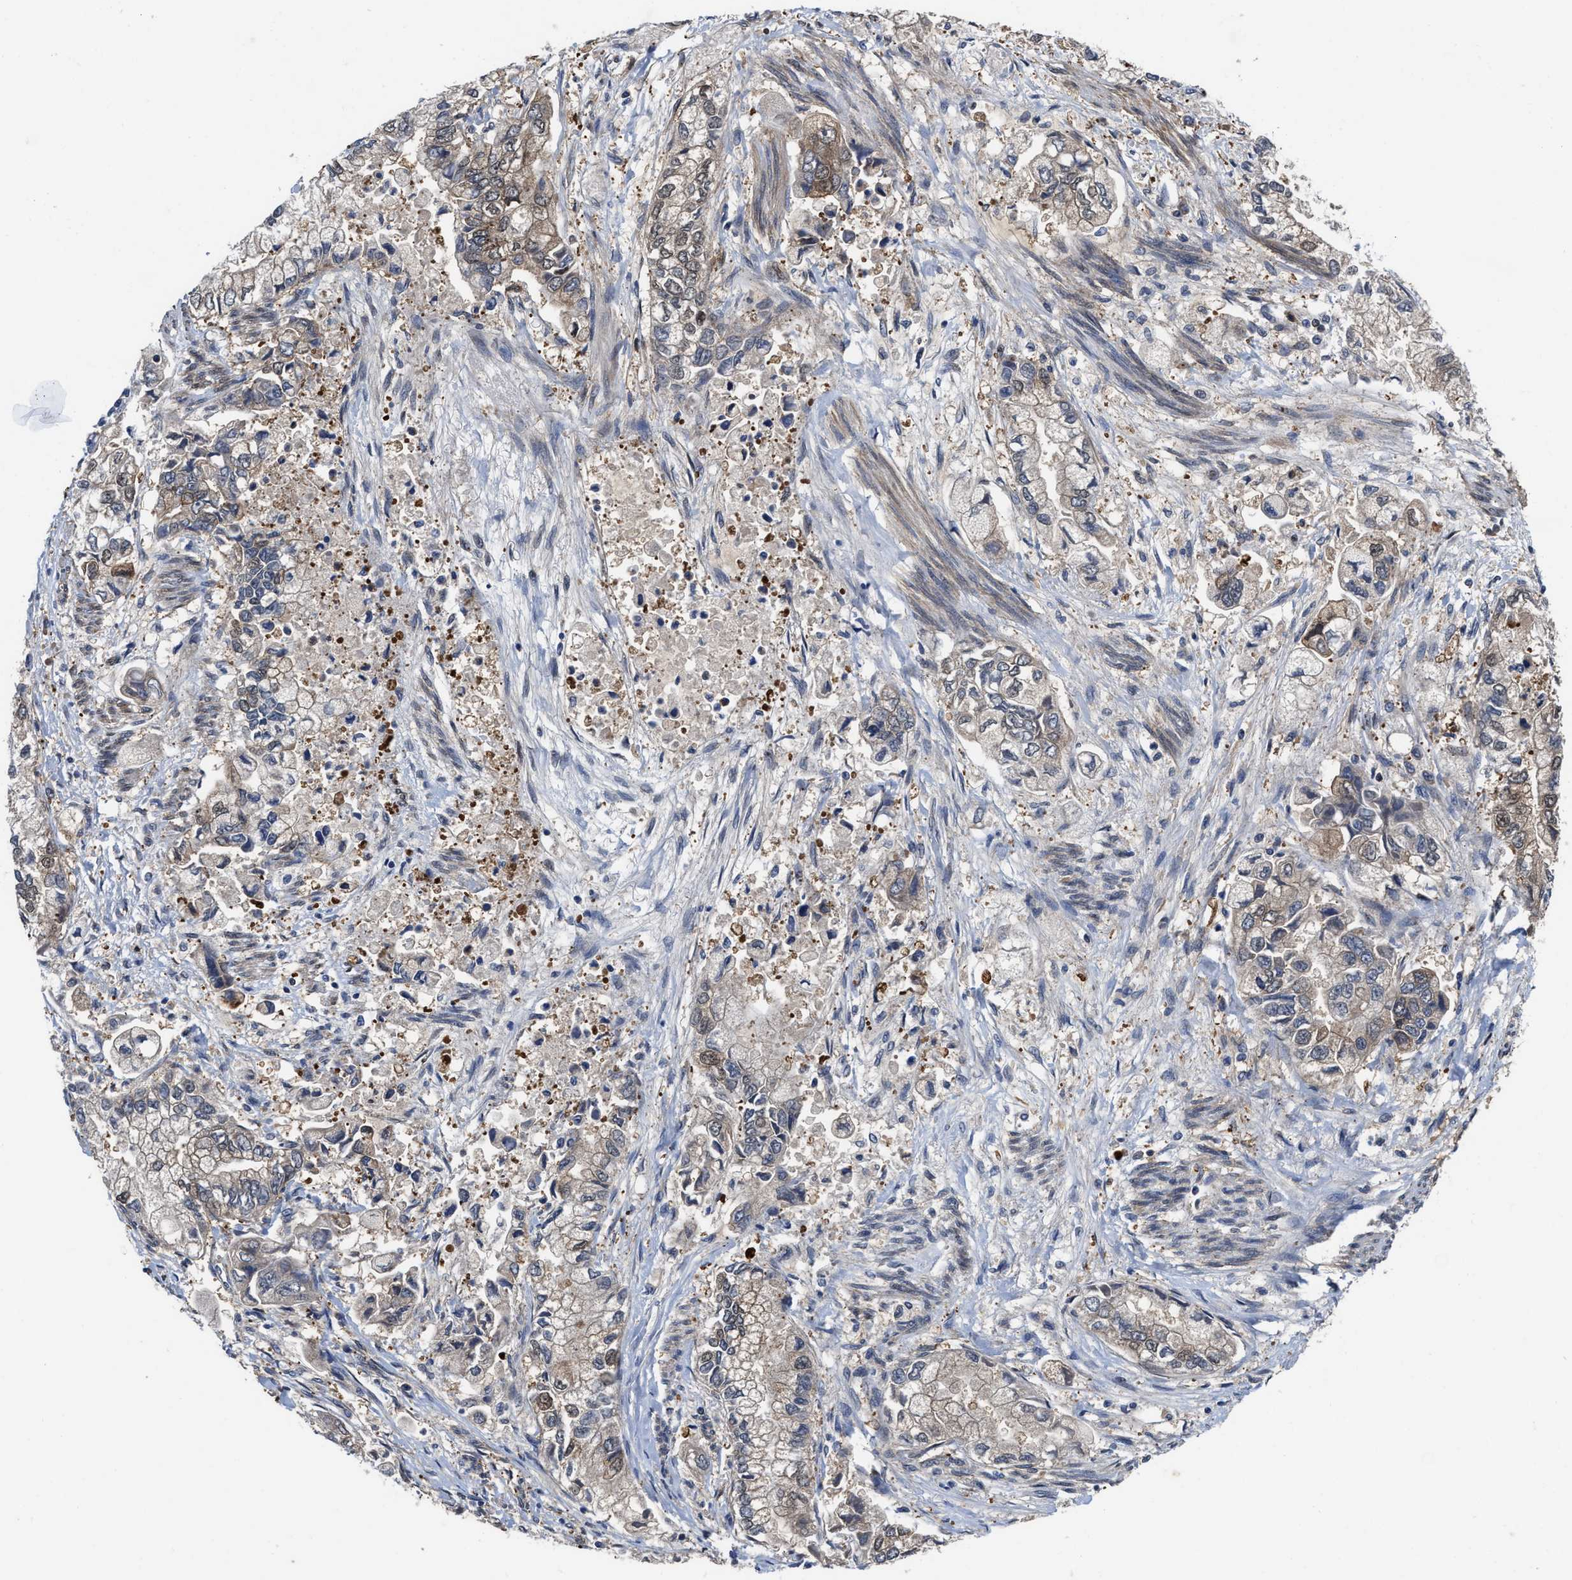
{"staining": {"intensity": "weak", "quantity": ">75%", "location": "cytoplasmic/membranous"}, "tissue": "stomach cancer", "cell_type": "Tumor cells", "image_type": "cancer", "snomed": [{"axis": "morphology", "description": "Normal tissue, NOS"}, {"axis": "morphology", "description": "Adenocarcinoma, NOS"}, {"axis": "topography", "description": "Stomach"}], "caption": "Protein analysis of stomach cancer tissue demonstrates weak cytoplasmic/membranous staining in approximately >75% of tumor cells.", "gene": "KIF12", "patient": {"sex": "male", "age": 62}}